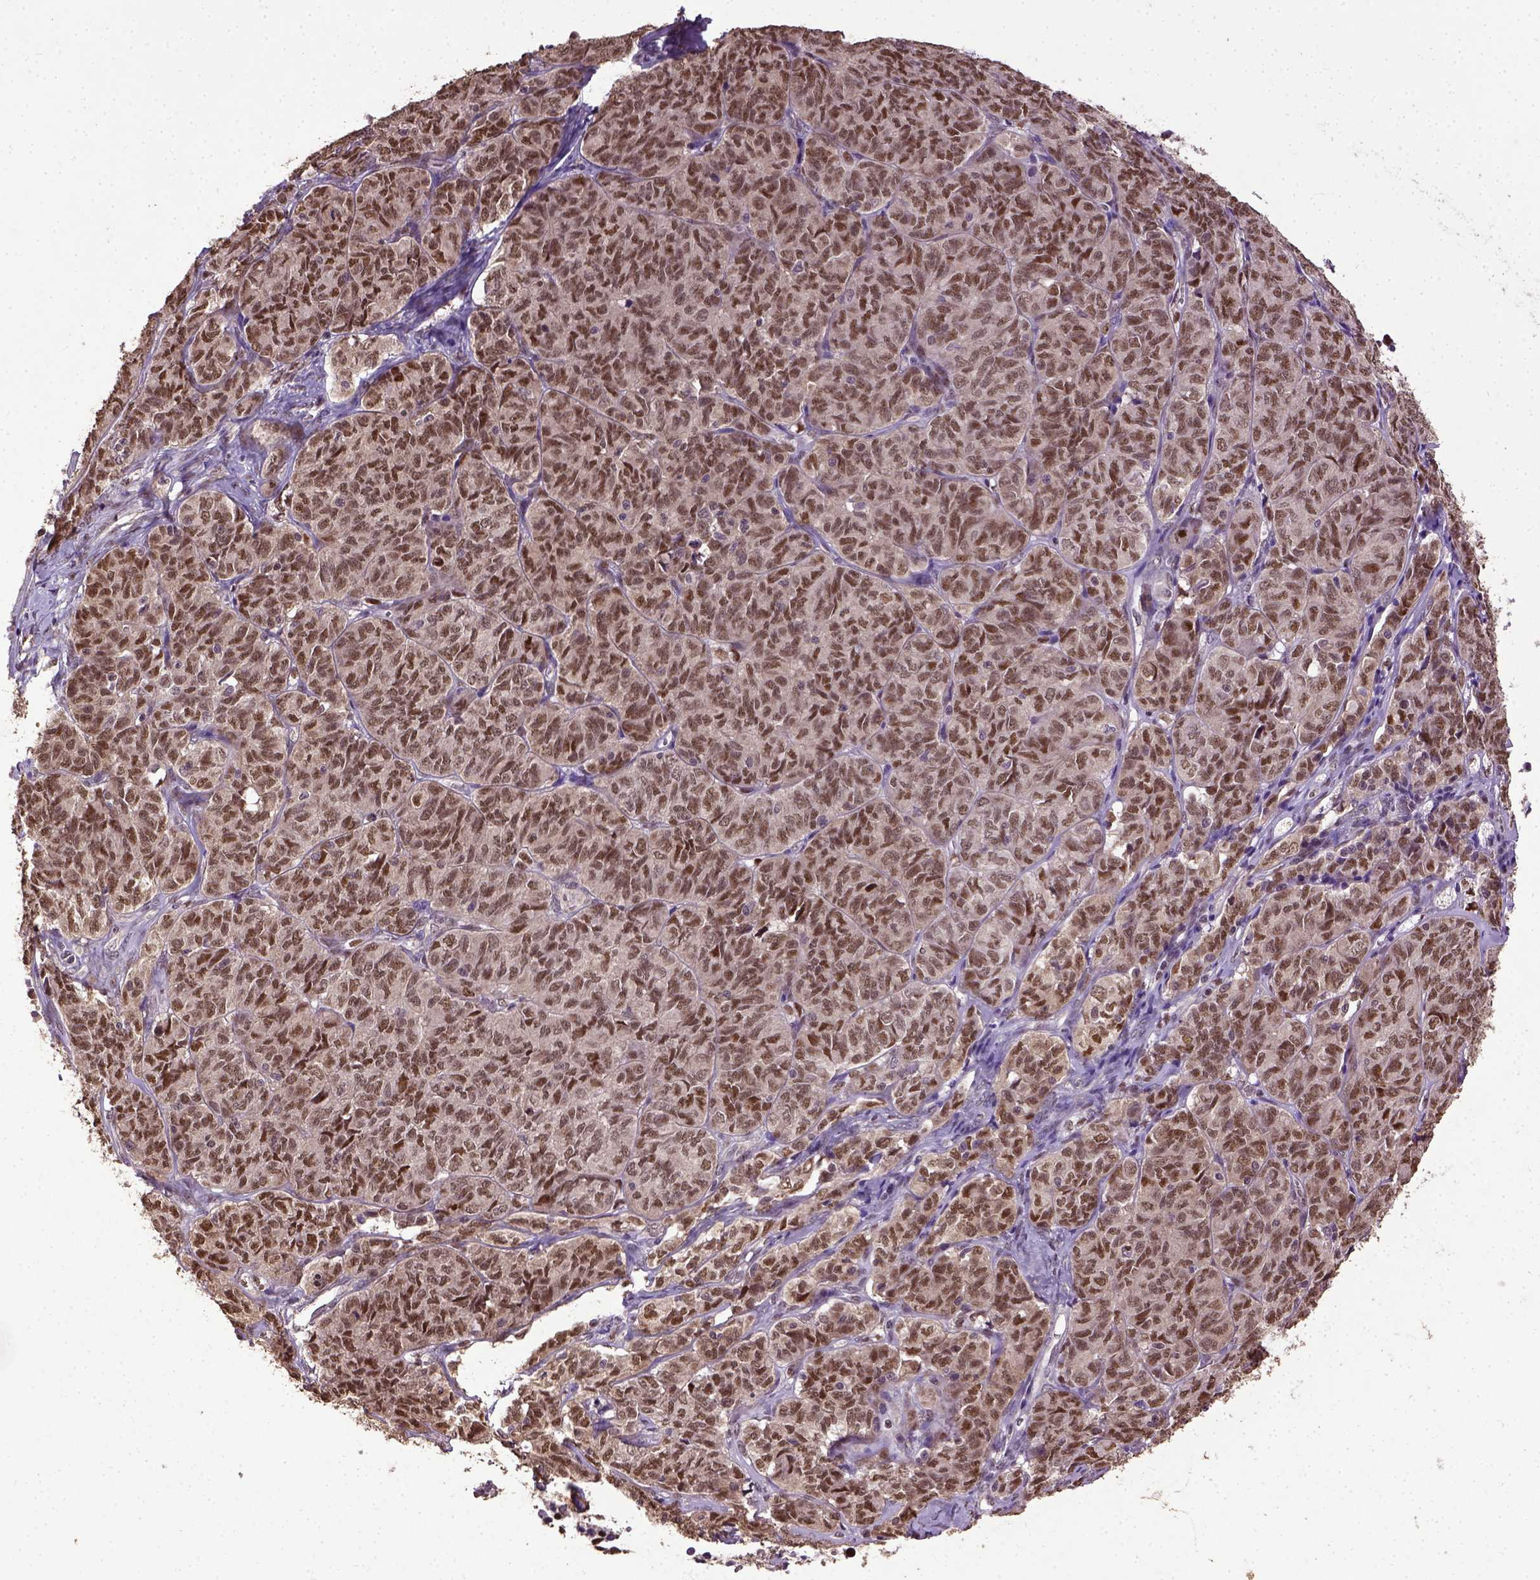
{"staining": {"intensity": "moderate", "quantity": ">75%", "location": "nuclear"}, "tissue": "ovarian cancer", "cell_type": "Tumor cells", "image_type": "cancer", "snomed": [{"axis": "morphology", "description": "Carcinoma, endometroid"}, {"axis": "topography", "description": "Ovary"}], "caption": "A micrograph of human endometroid carcinoma (ovarian) stained for a protein displays moderate nuclear brown staining in tumor cells.", "gene": "UBA3", "patient": {"sex": "female", "age": 80}}